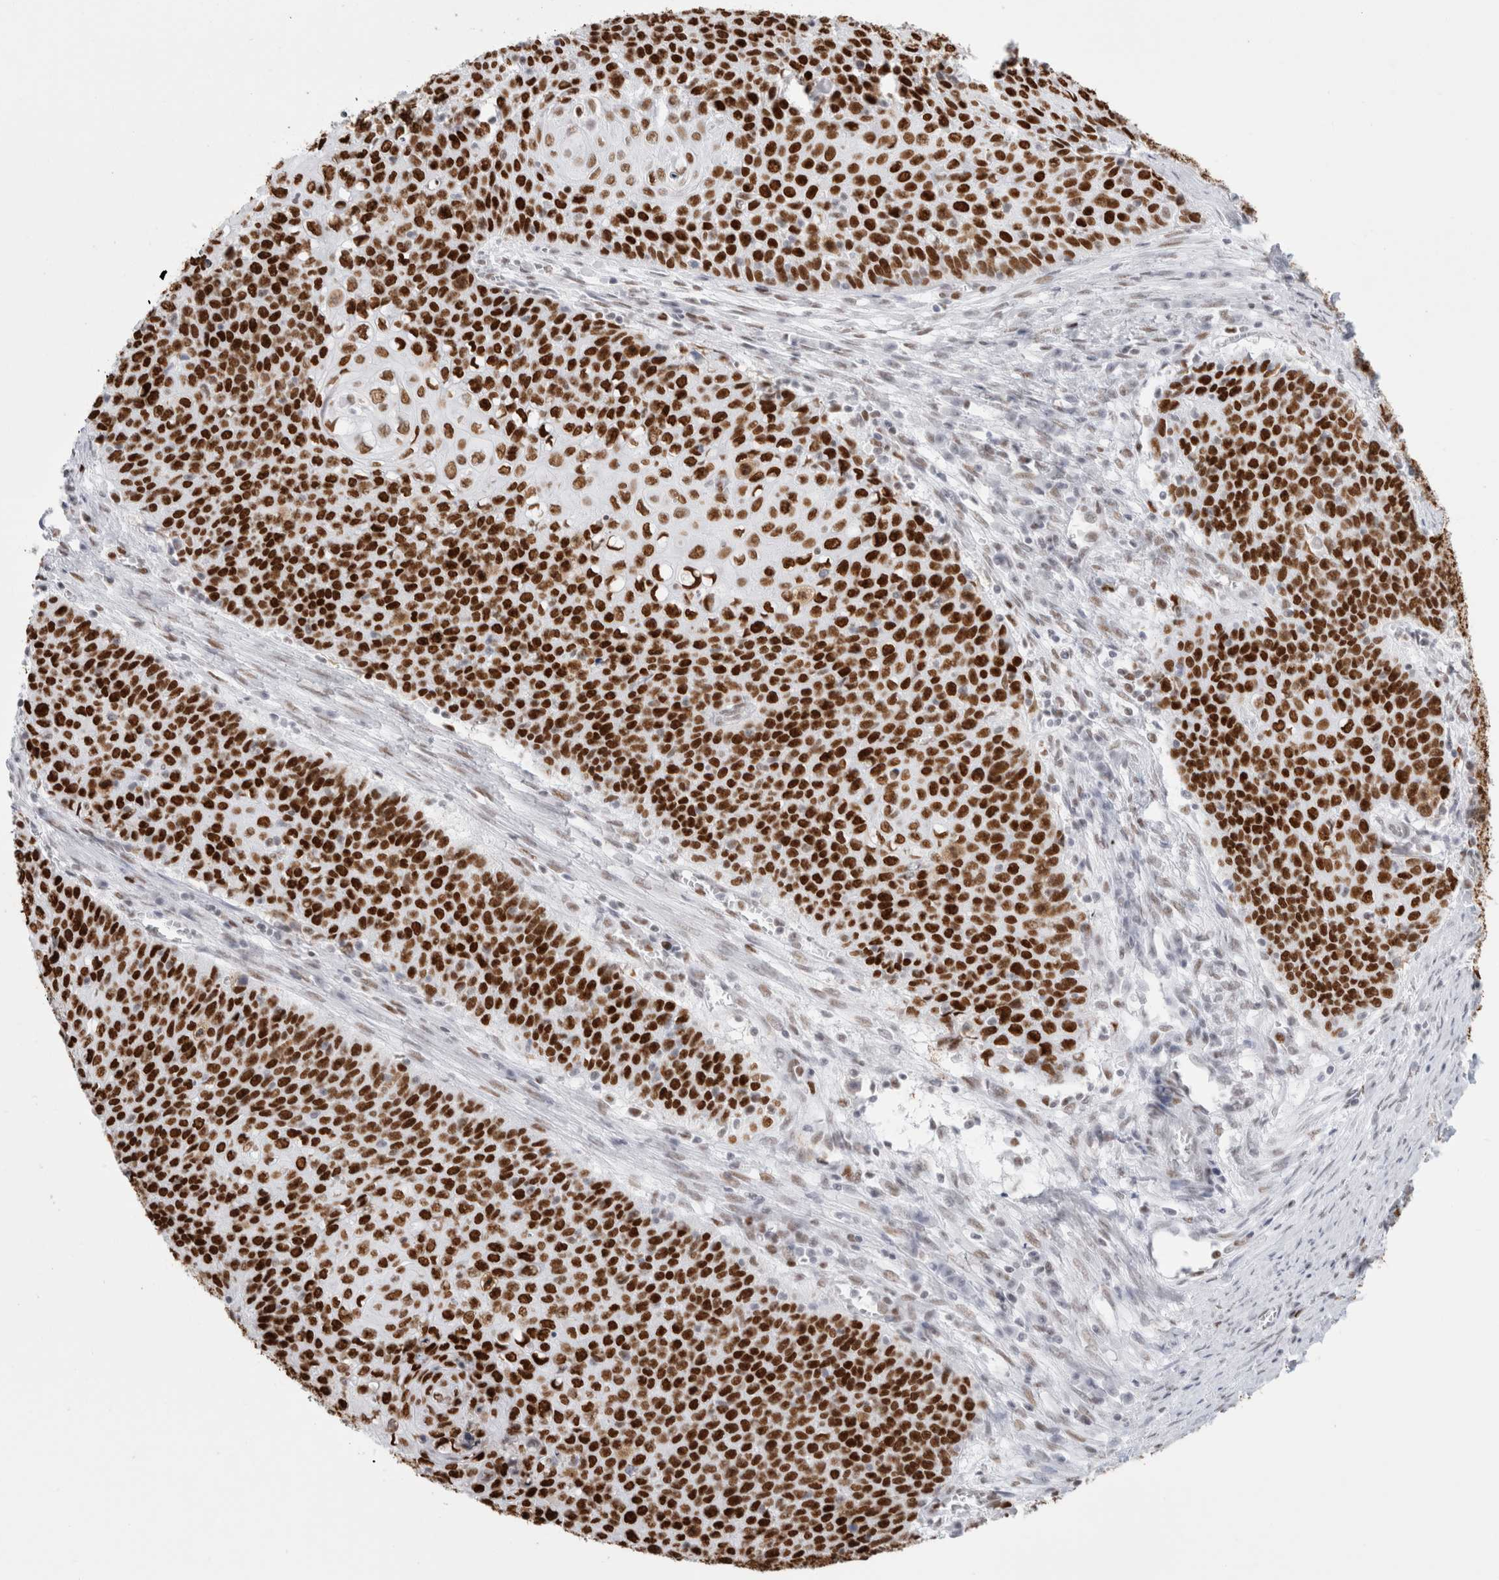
{"staining": {"intensity": "strong", "quantity": ">75%", "location": "nuclear"}, "tissue": "cervical cancer", "cell_type": "Tumor cells", "image_type": "cancer", "snomed": [{"axis": "morphology", "description": "Squamous cell carcinoma, NOS"}, {"axis": "topography", "description": "Cervix"}], "caption": "High-magnification brightfield microscopy of cervical cancer (squamous cell carcinoma) stained with DAB (3,3'-diaminobenzidine) (brown) and counterstained with hematoxylin (blue). tumor cells exhibit strong nuclear expression is identified in approximately>75% of cells. (brown staining indicates protein expression, while blue staining denotes nuclei).", "gene": "SMARCC1", "patient": {"sex": "female", "age": 39}}